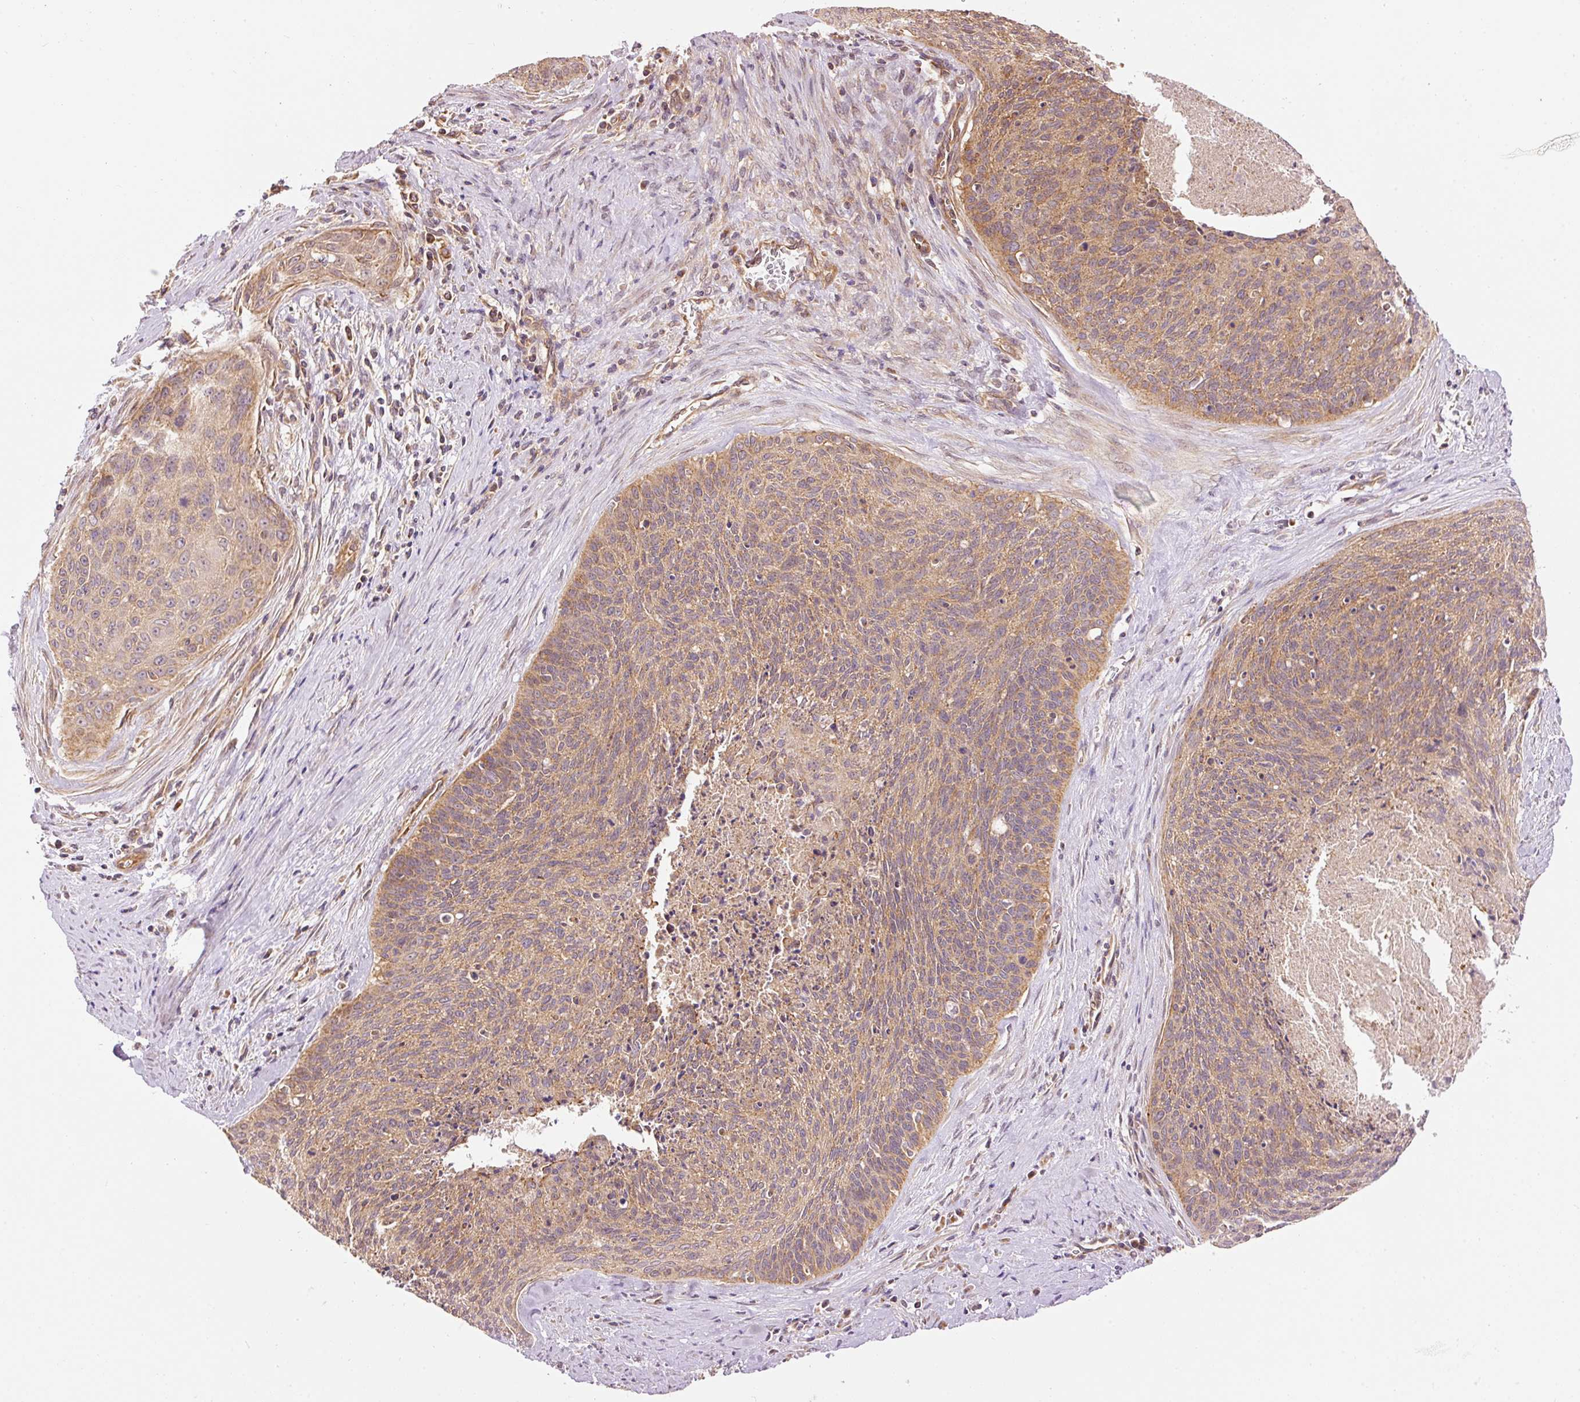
{"staining": {"intensity": "moderate", "quantity": "25%-75%", "location": "cytoplasmic/membranous"}, "tissue": "cervical cancer", "cell_type": "Tumor cells", "image_type": "cancer", "snomed": [{"axis": "morphology", "description": "Squamous cell carcinoma, NOS"}, {"axis": "topography", "description": "Cervix"}], "caption": "Cervical squamous cell carcinoma tissue displays moderate cytoplasmic/membranous staining in about 25%-75% of tumor cells", "gene": "ADCY4", "patient": {"sex": "female", "age": 55}}